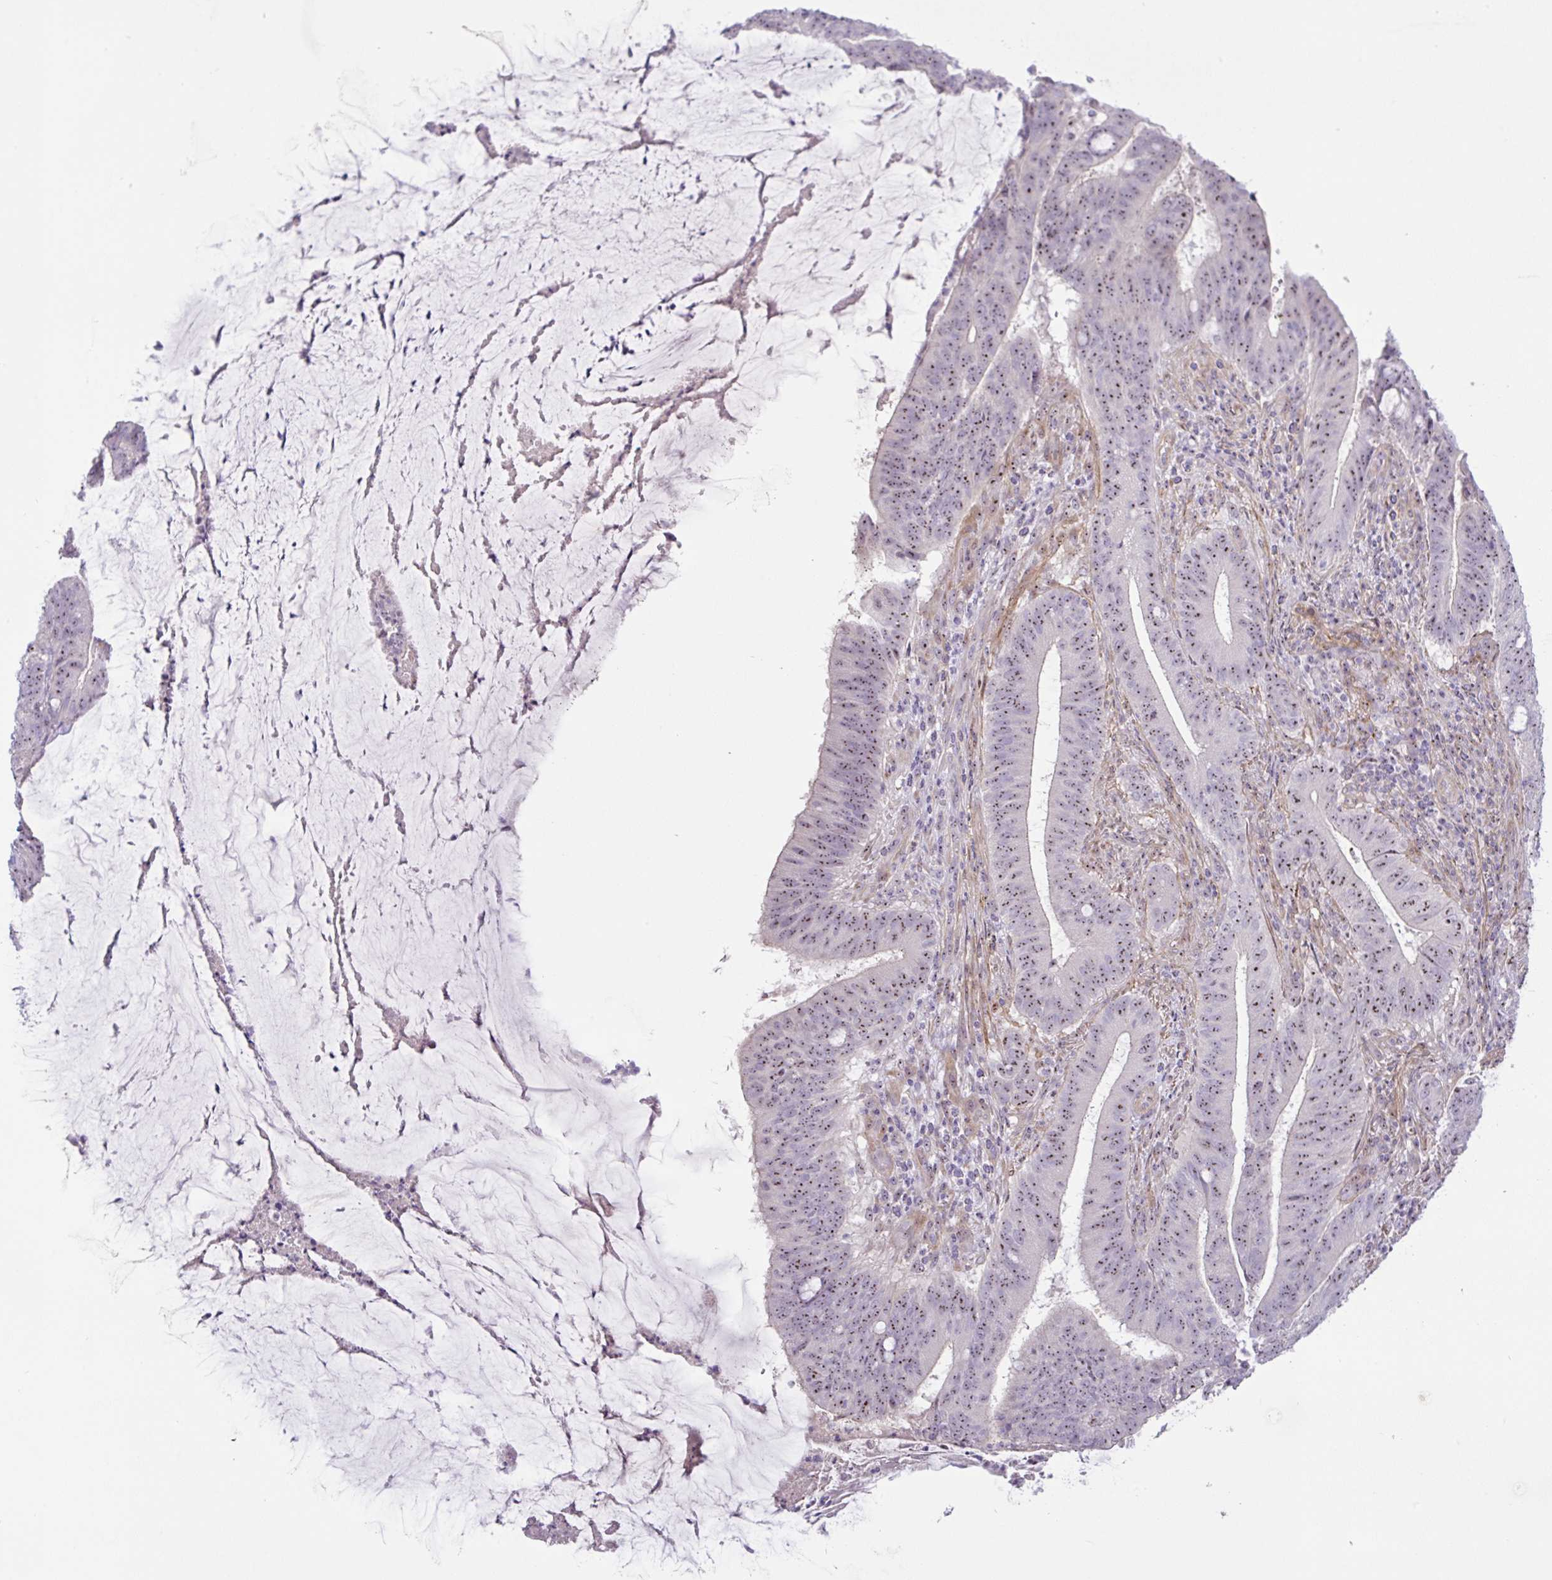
{"staining": {"intensity": "moderate", "quantity": ">75%", "location": "nuclear"}, "tissue": "colorectal cancer", "cell_type": "Tumor cells", "image_type": "cancer", "snomed": [{"axis": "morphology", "description": "Adenocarcinoma, NOS"}, {"axis": "topography", "description": "Colon"}], "caption": "The photomicrograph reveals a brown stain indicating the presence of a protein in the nuclear of tumor cells in colorectal adenocarcinoma.", "gene": "MXRA8", "patient": {"sex": "female", "age": 43}}